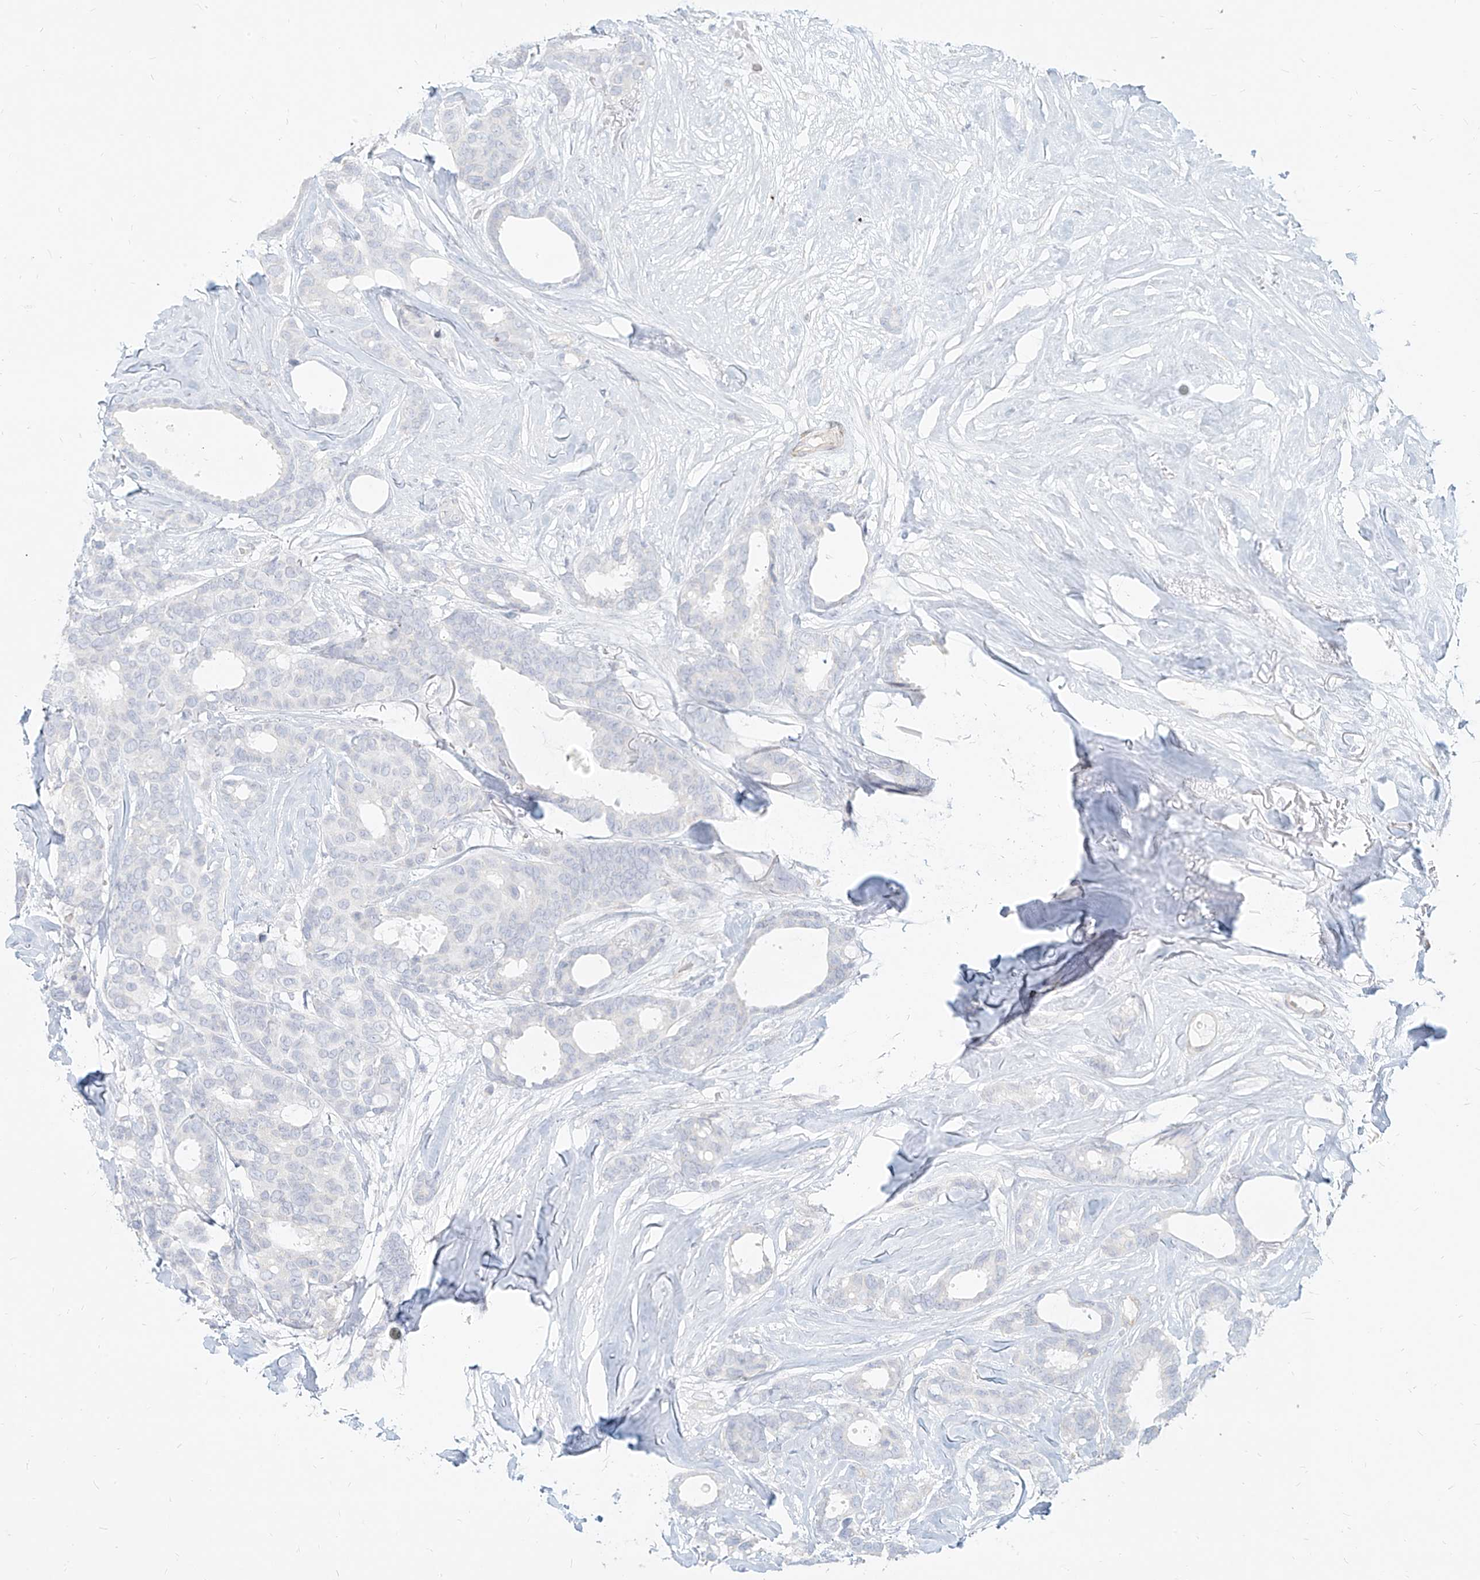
{"staining": {"intensity": "negative", "quantity": "none", "location": "none"}, "tissue": "breast cancer", "cell_type": "Tumor cells", "image_type": "cancer", "snomed": [{"axis": "morphology", "description": "Duct carcinoma"}, {"axis": "topography", "description": "Breast"}], "caption": "Tumor cells are negative for protein expression in human breast cancer (invasive ductal carcinoma). (DAB (3,3'-diaminobenzidine) immunohistochemistry, high magnification).", "gene": "ITPKB", "patient": {"sex": "female", "age": 87}}